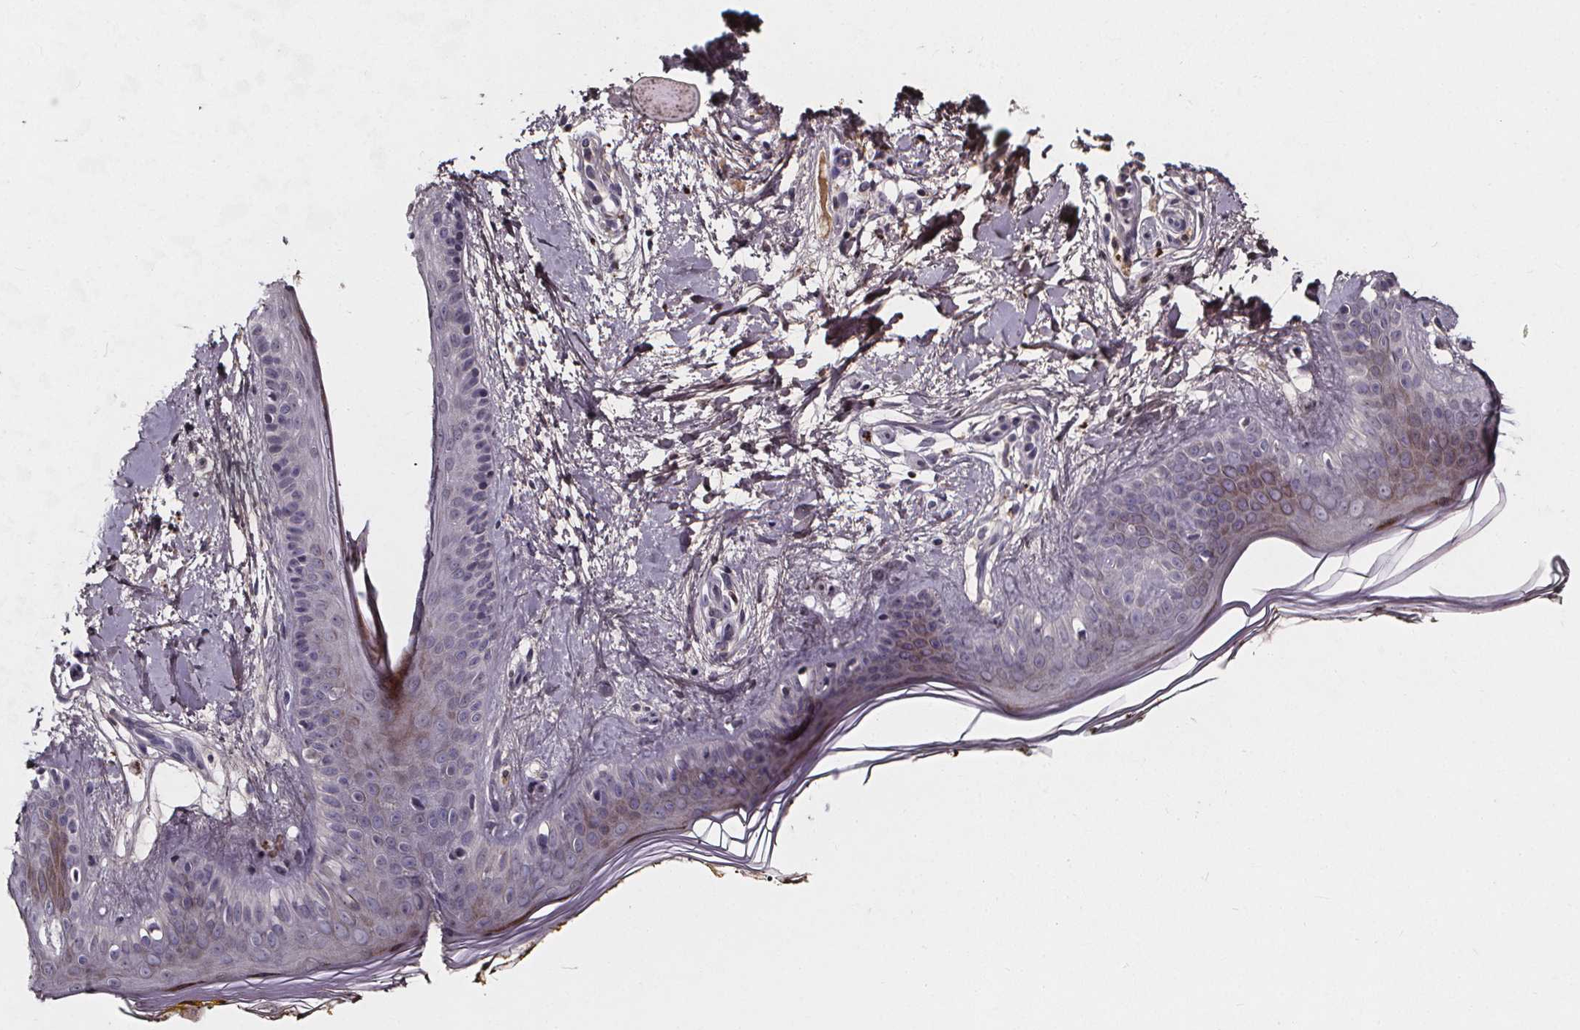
{"staining": {"intensity": "negative", "quantity": "none", "location": "none"}, "tissue": "skin", "cell_type": "Fibroblasts", "image_type": "normal", "snomed": [{"axis": "morphology", "description": "Normal tissue, NOS"}, {"axis": "topography", "description": "Skin"}], "caption": "Human skin stained for a protein using immunohistochemistry (IHC) shows no expression in fibroblasts.", "gene": "SPAG8", "patient": {"sex": "female", "age": 34}}